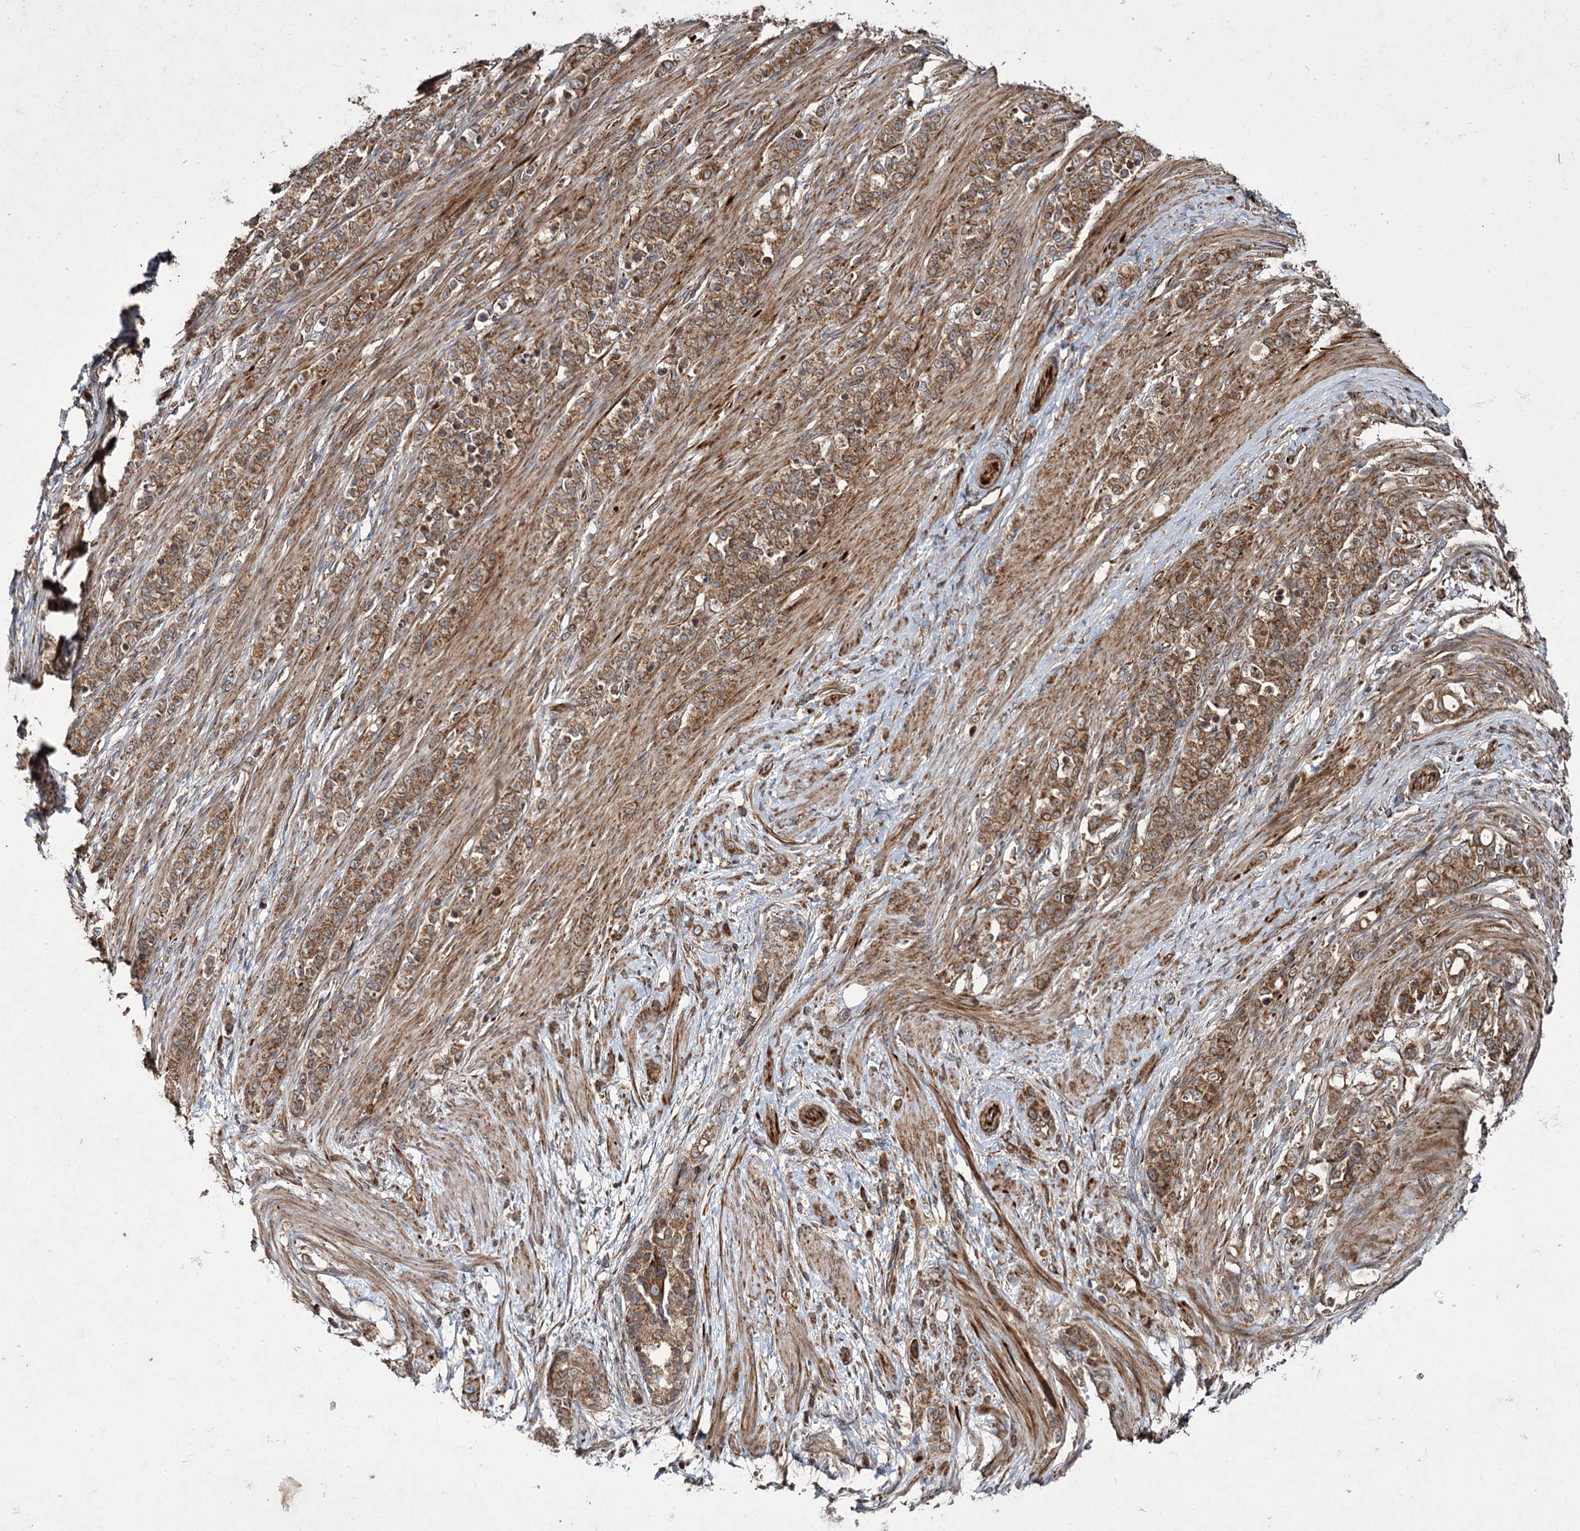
{"staining": {"intensity": "moderate", "quantity": ">75%", "location": "cytoplasmic/membranous"}, "tissue": "stomach cancer", "cell_type": "Tumor cells", "image_type": "cancer", "snomed": [{"axis": "morphology", "description": "Adenocarcinoma, NOS"}, {"axis": "topography", "description": "Stomach"}], "caption": "Protein positivity by immunohistochemistry (IHC) shows moderate cytoplasmic/membranous expression in about >75% of tumor cells in stomach adenocarcinoma.", "gene": "HECTD2", "patient": {"sex": "female", "age": 79}}